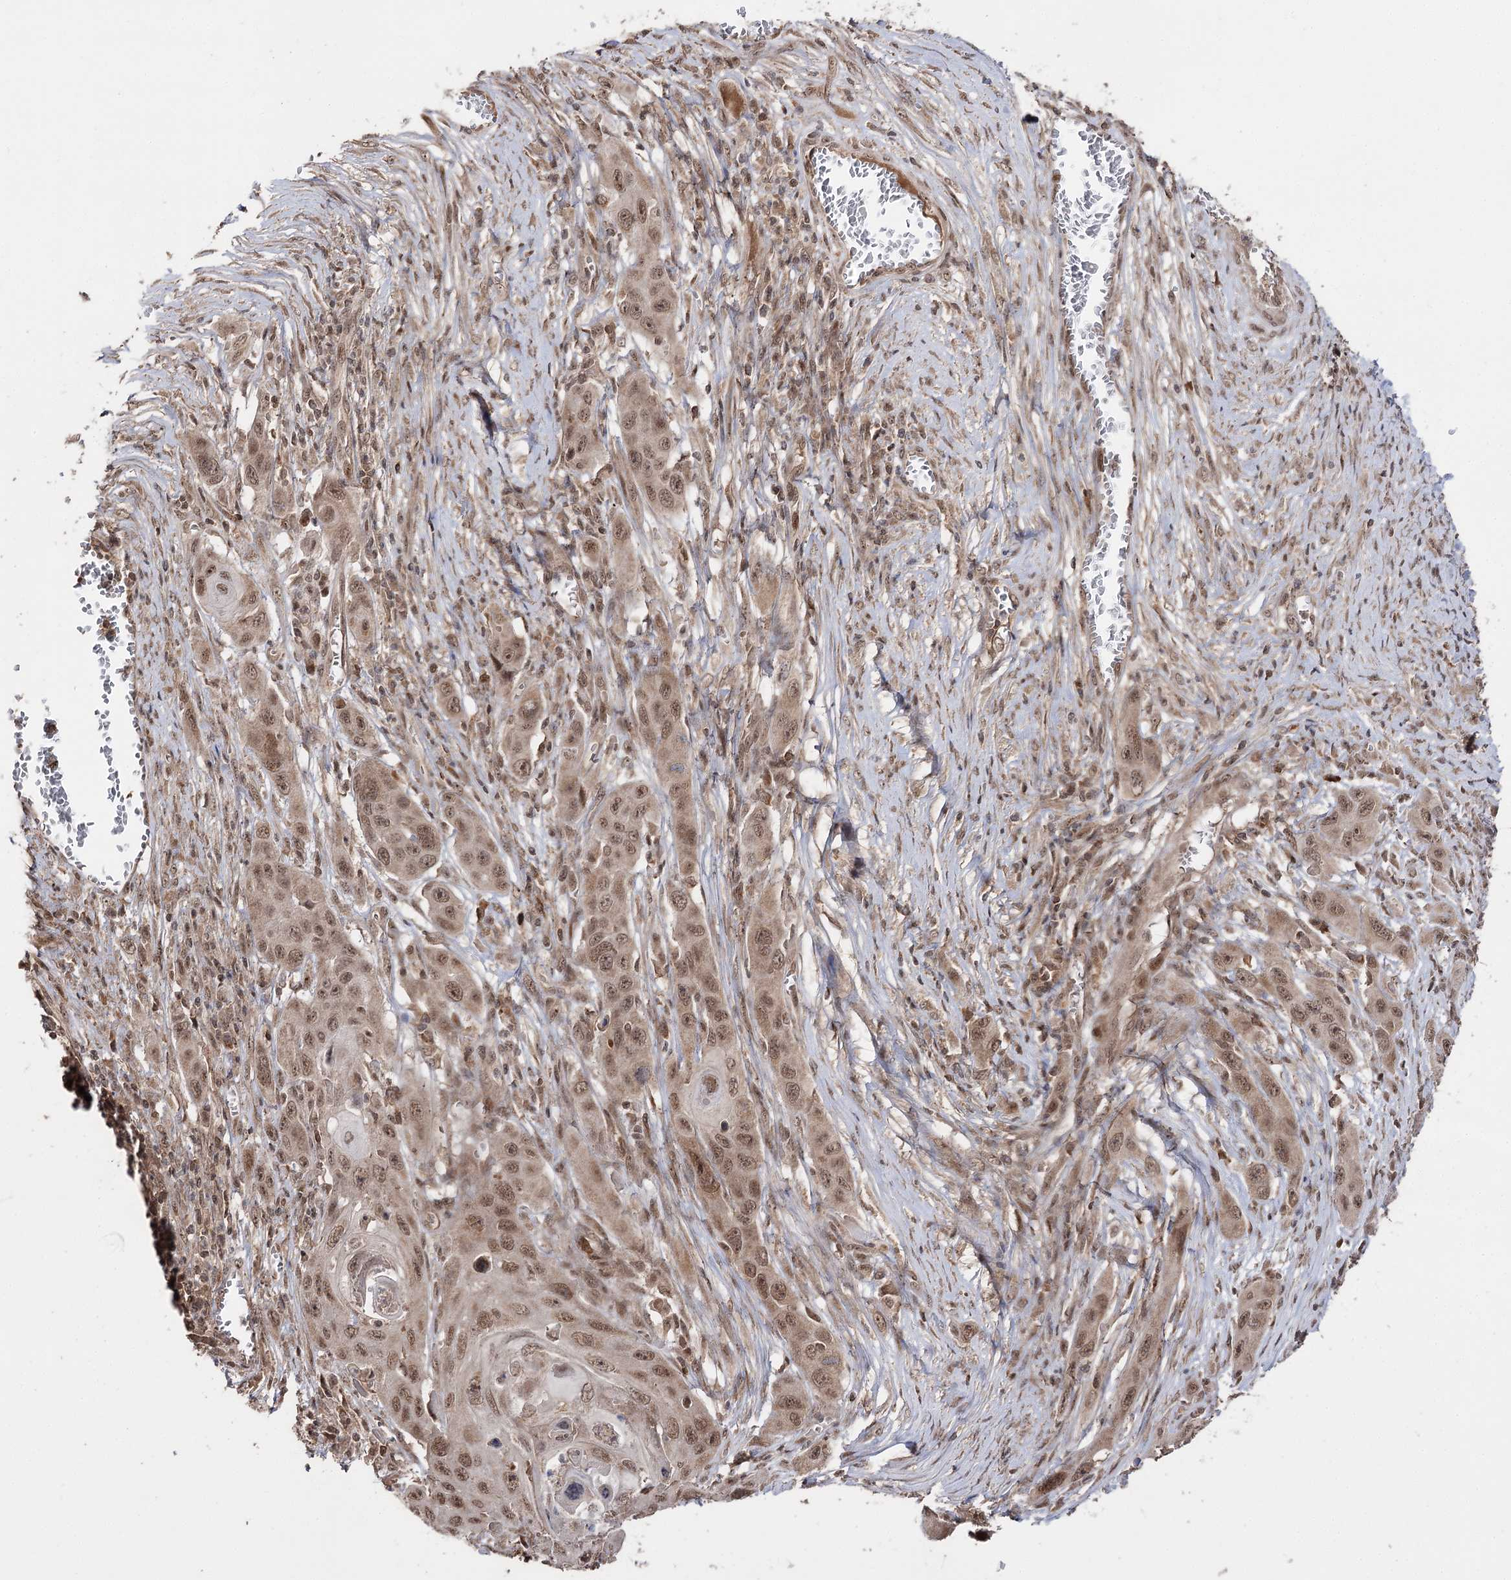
{"staining": {"intensity": "moderate", "quantity": ">75%", "location": "cytoplasmic/membranous,nuclear"}, "tissue": "skin cancer", "cell_type": "Tumor cells", "image_type": "cancer", "snomed": [{"axis": "morphology", "description": "Squamous cell carcinoma, NOS"}, {"axis": "topography", "description": "Skin"}], "caption": "Skin cancer (squamous cell carcinoma) was stained to show a protein in brown. There is medium levels of moderate cytoplasmic/membranous and nuclear staining in approximately >75% of tumor cells.", "gene": "FAM53B", "patient": {"sex": "male", "age": 55}}